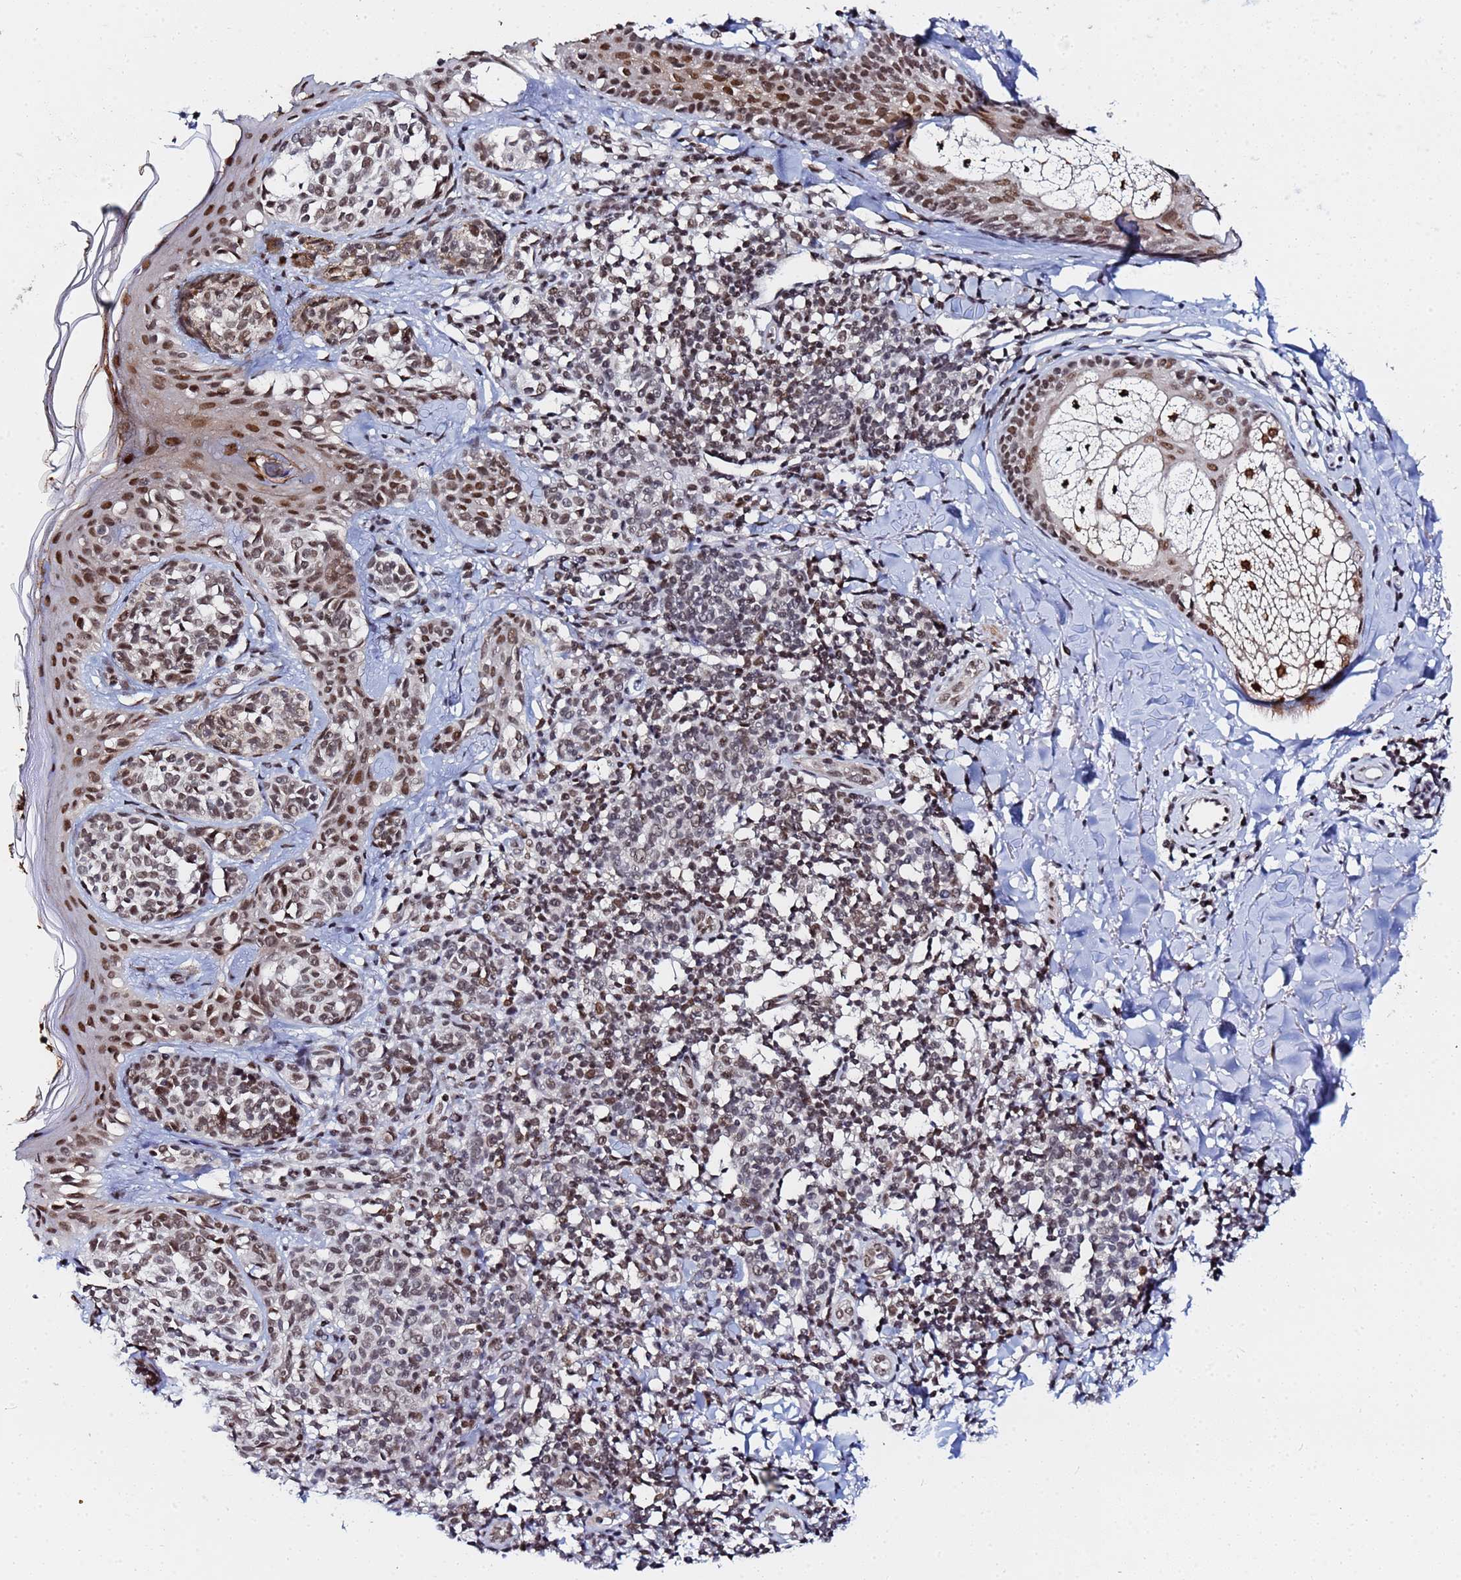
{"staining": {"intensity": "weak", "quantity": "25%-75%", "location": "nuclear"}, "tissue": "melanoma", "cell_type": "Tumor cells", "image_type": "cancer", "snomed": [{"axis": "morphology", "description": "Malignant melanoma, NOS"}, {"axis": "topography", "description": "Skin of upper extremity"}], "caption": "Brown immunohistochemical staining in melanoma displays weak nuclear expression in approximately 25%-75% of tumor cells.", "gene": "MTCL1", "patient": {"sex": "male", "age": 40}}